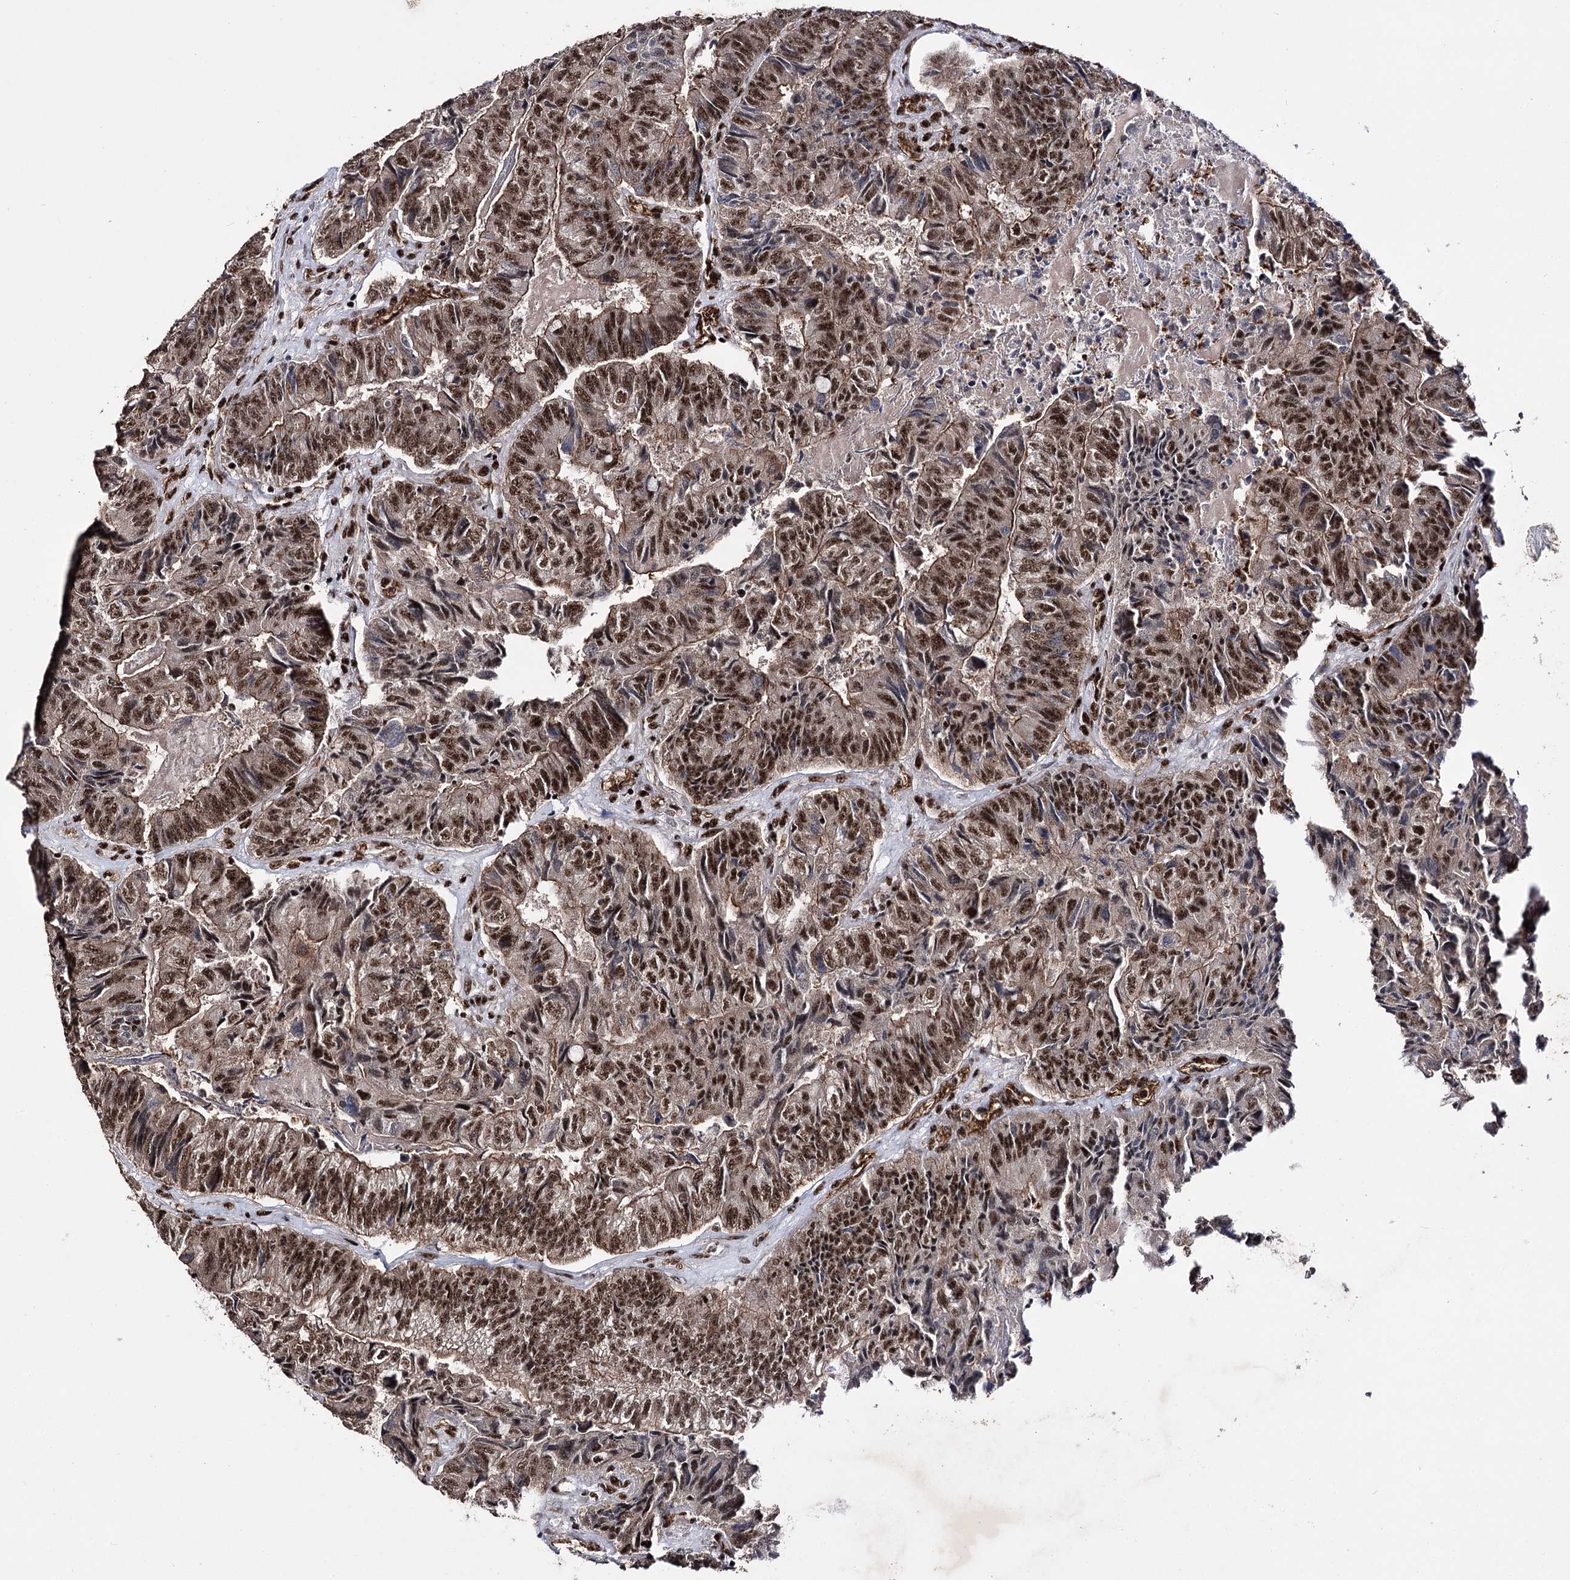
{"staining": {"intensity": "strong", "quantity": ">75%", "location": "nuclear"}, "tissue": "colorectal cancer", "cell_type": "Tumor cells", "image_type": "cancer", "snomed": [{"axis": "morphology", "description": "Adenocarcinoma, NOS"}, {"axis": "topography", "description": "Colon"}], "caption": "Immunohistochemical staining of colorectal cancer exhibits strong nuclear protein positivity in approximately >75% of tumor cells.", "gene": "PRPF40A", "patient": {"sex": "female", "age": 67}}